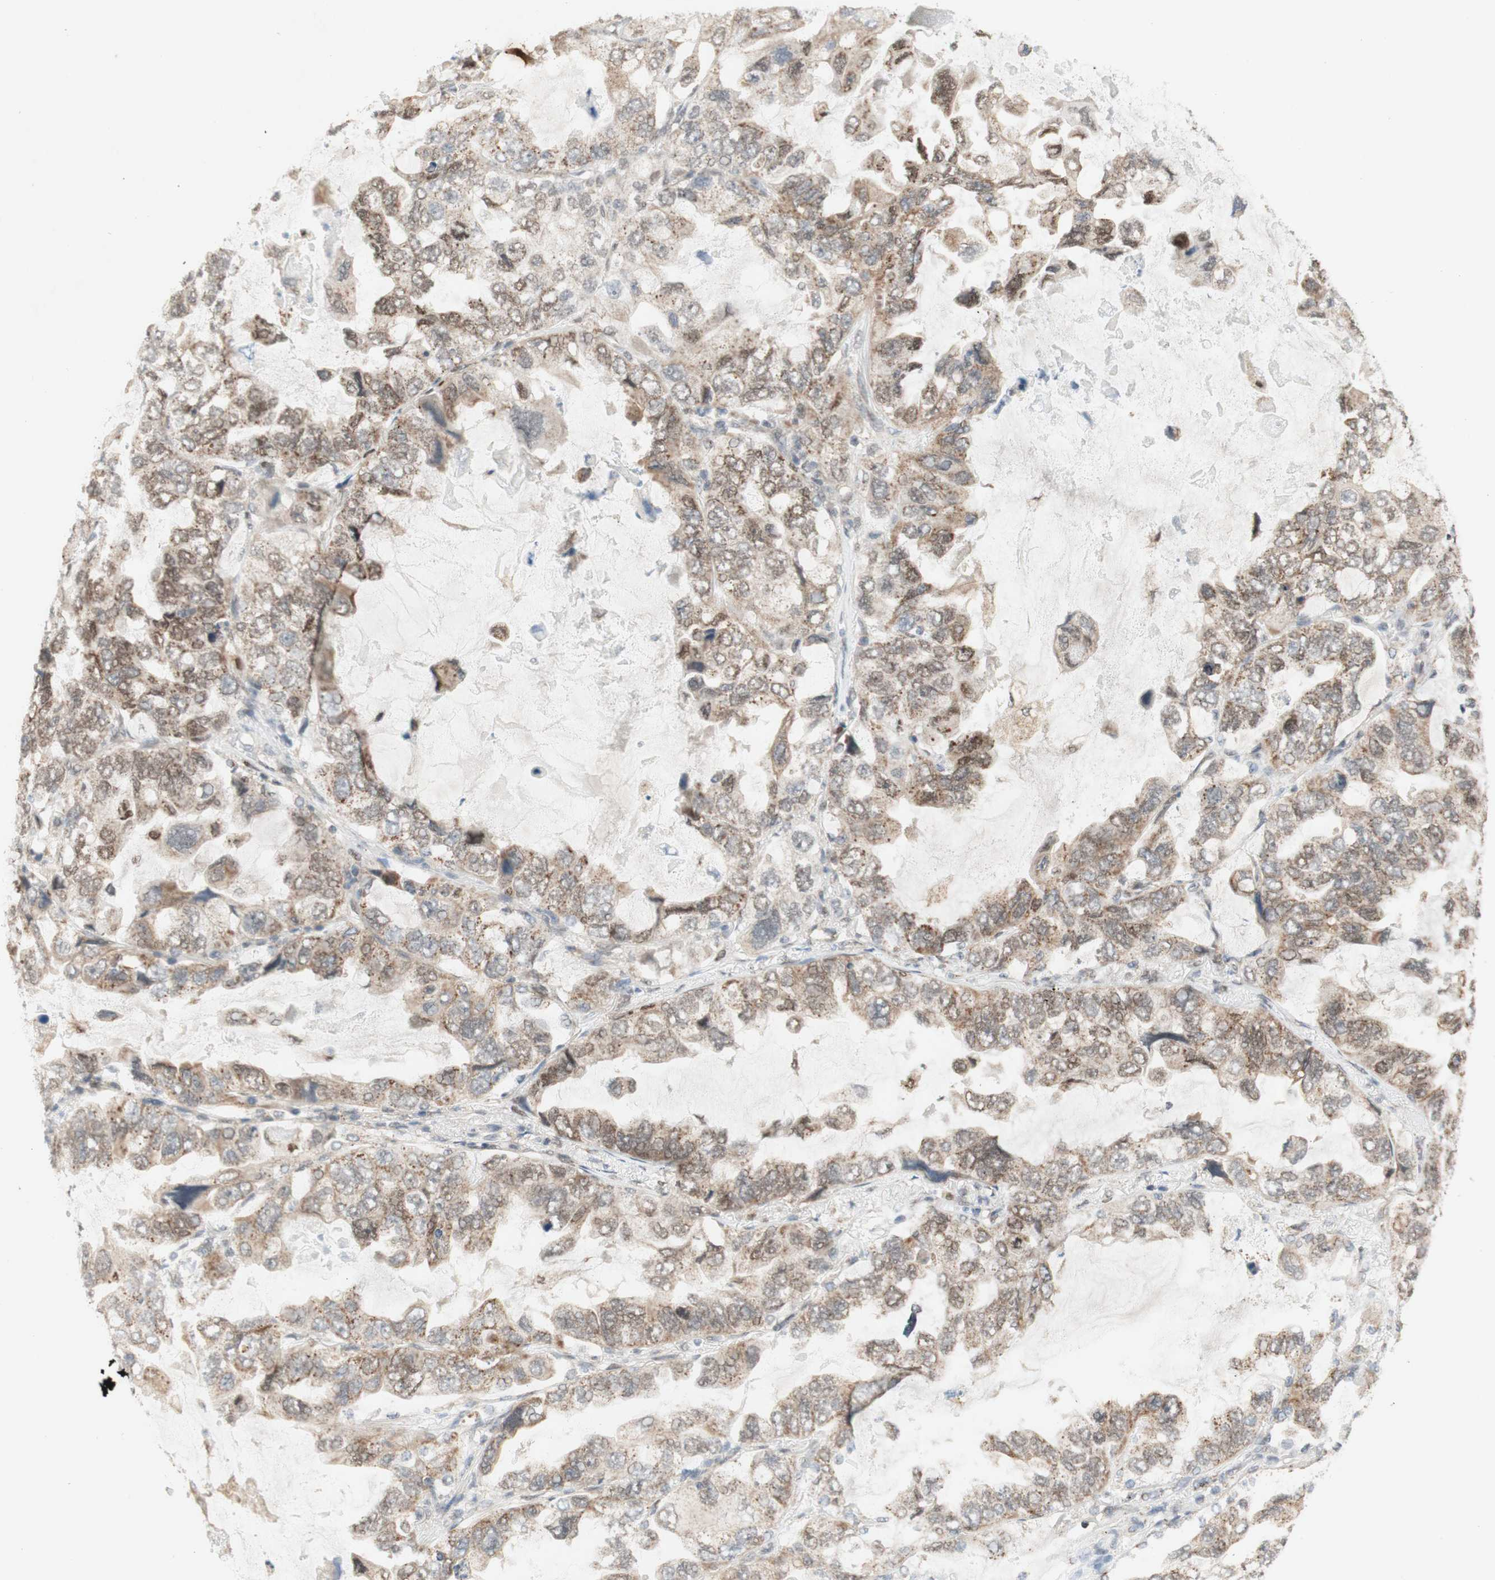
{"staining": {"intensity": "weak", "quantity": "25%-75%", "location": "cytoplasmic/membranous"}, "tissue": "lung cancer", "cell_type": "Tumor cells", "image_type": "cancer", "snomed": [{"axis": "morphology", "description": "Squamous cell carcinoma, NOS"}, {"axis": "topography", "description": "Lung"}], "caption": "Immunohistochemical staining of human lung squamous cell carcinoma displays weak cytoplasmic/membranous protein positivity in approximately 25%-75% of tumor cells.", "gene": "DNMT3A", "patient": {"sex": "female", "age": 73}}